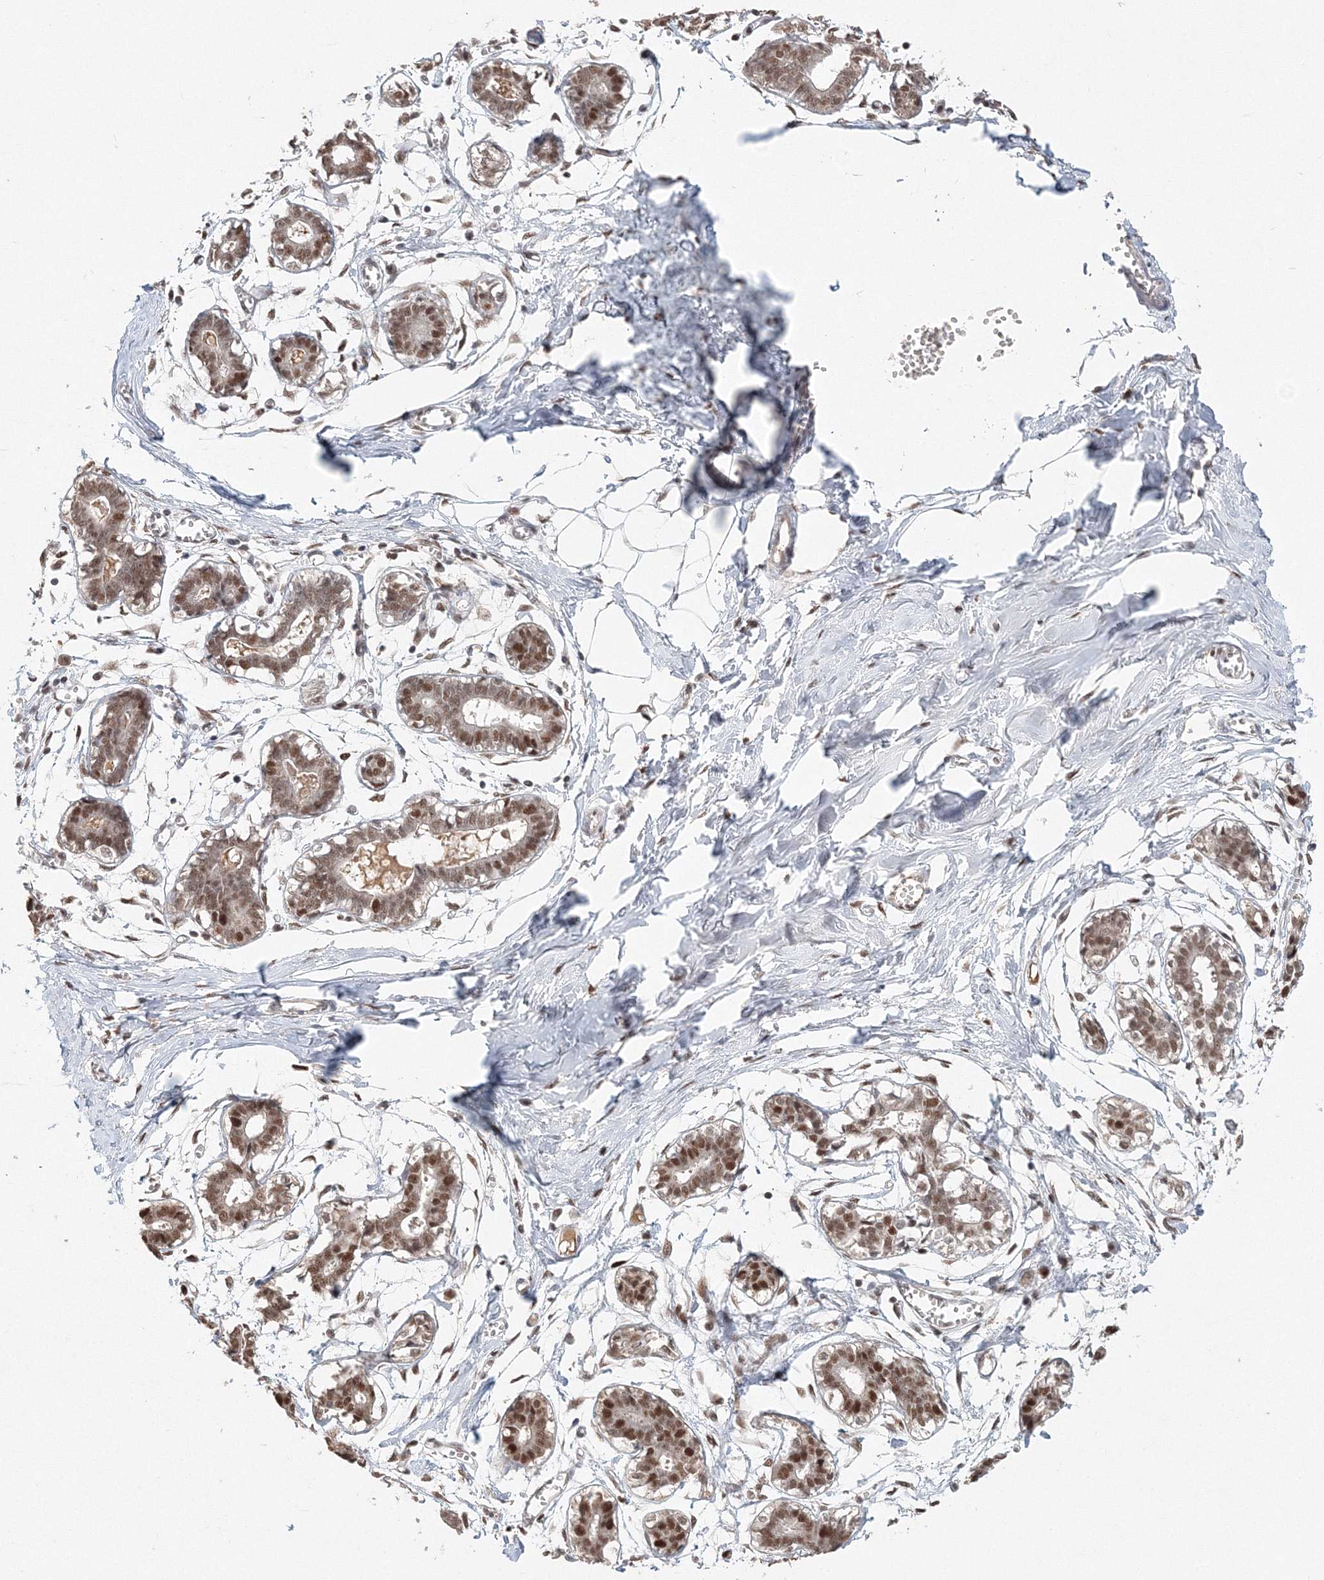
{"staining": {"intensity": "moderate", "quantity": "25%-75%", "location": "nuclear"}, "tissue": "breast", "cell_type": "Adipocytes", "image_type": "normal", "snomed": [{"axis": "morphology", "description": "Normal tissue, NOS"}, {"axis": "topography", "description": "Breast"}], "caption": "Immunohistochemistry (IHC) image of unremarkable human breast stained for a protein (brown), which reveals medium levels of moderate nuclear expression in approximately 25%-75% of adipocytes.", "gene": "IWS1", "patient": {"sex": "female", "age": 27}}